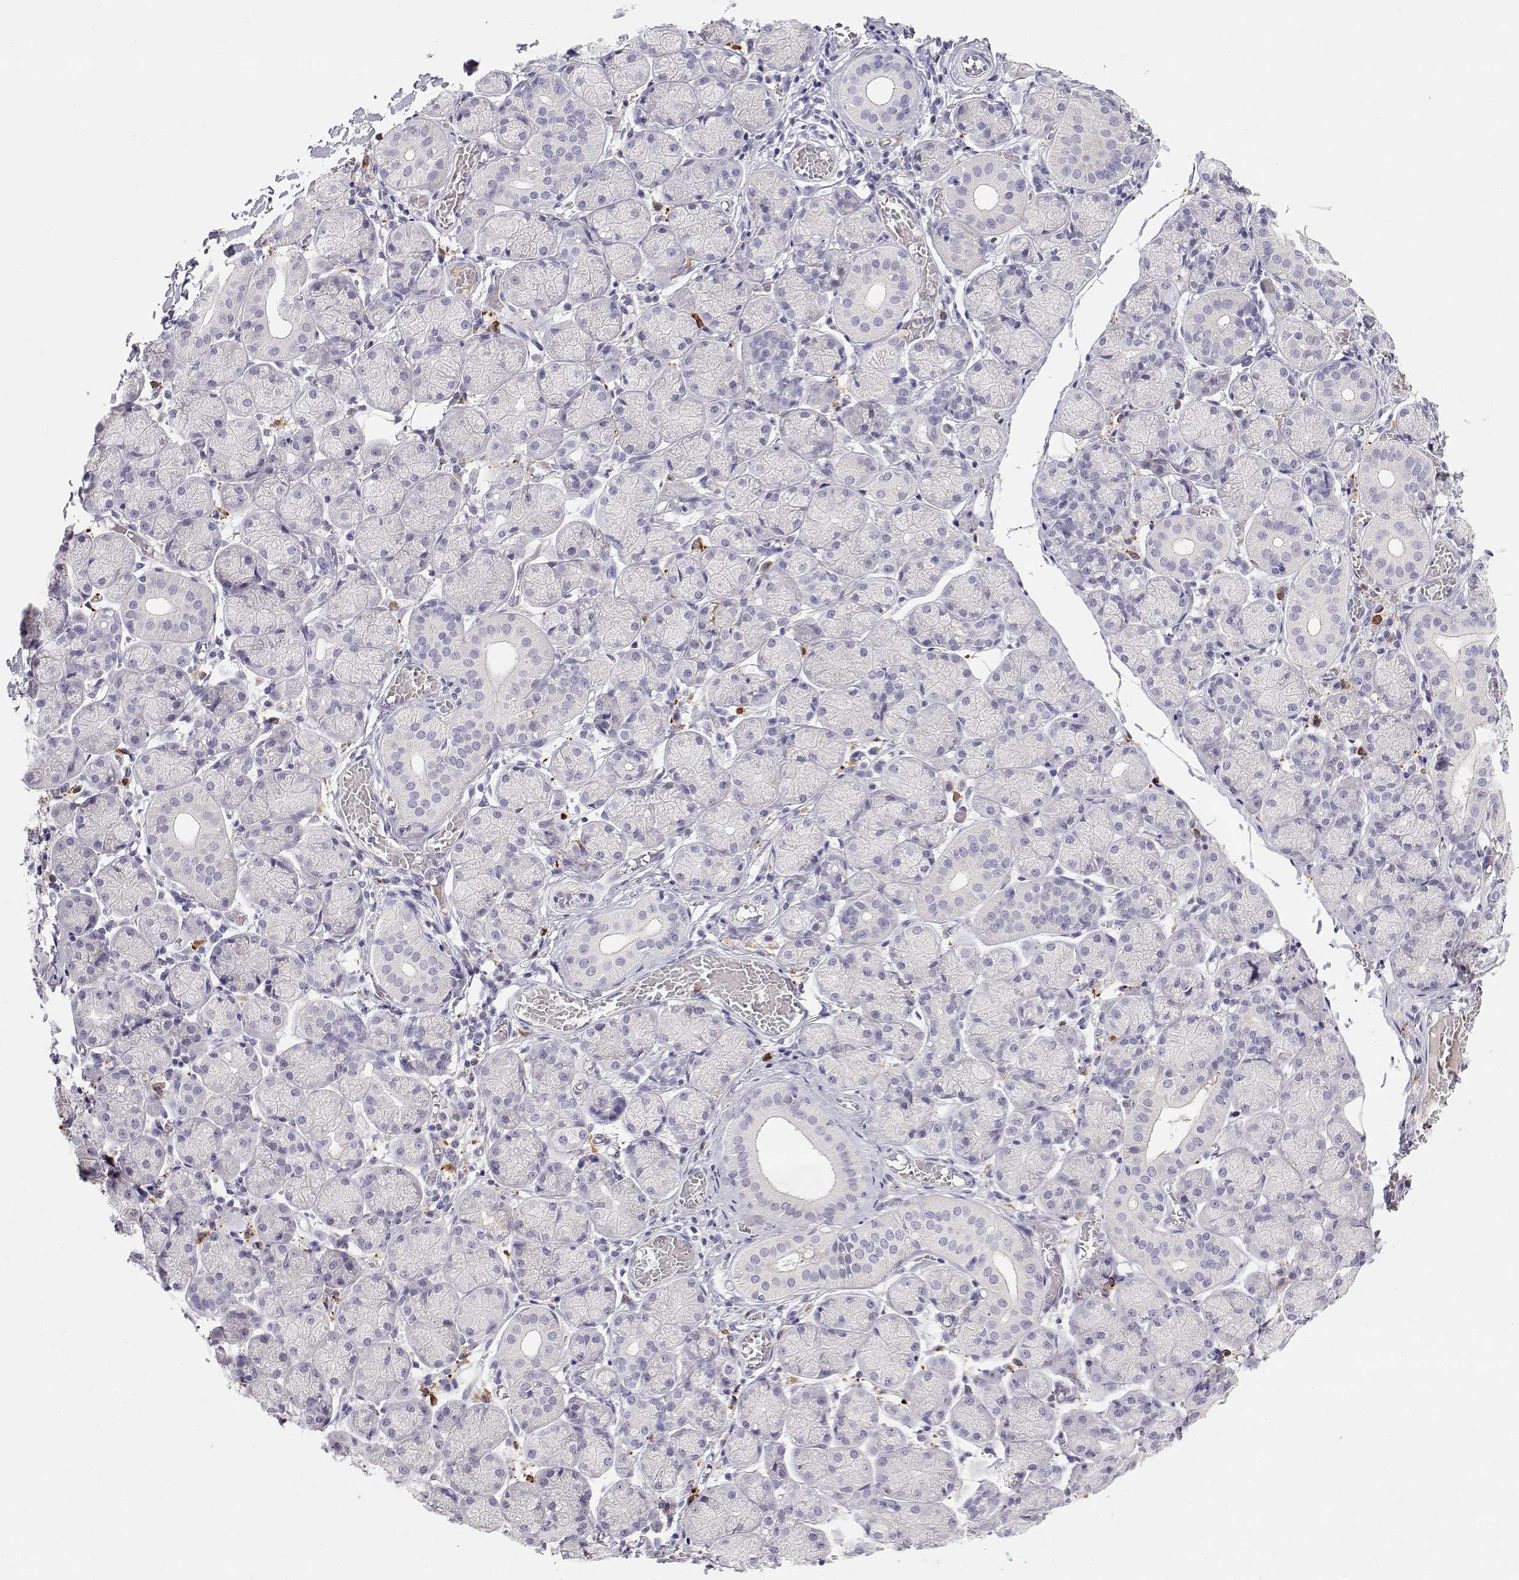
{"staining": {"intensity": "negative", "quantity": "none", "location": "none"}, "tissue": "salivary gland", "cell_type": "Glandular cells", "image_type": "normal", "snomed": [{"axis": "morphology", "description": "Normal tissue, NOS"}, {"axis": "topography", "description": "Salivary gland"}, {"axis": "topography", "description": "Peripheral nerve tissue"}], "caption": "Immunohistochemistry photomicrograph of unremarkable human salivary gland stained for a protein (brown), which exhibits no positivity in glandular cells.", "gene": "CDHR1", "patient": {"sex": "female", "age": 24}}